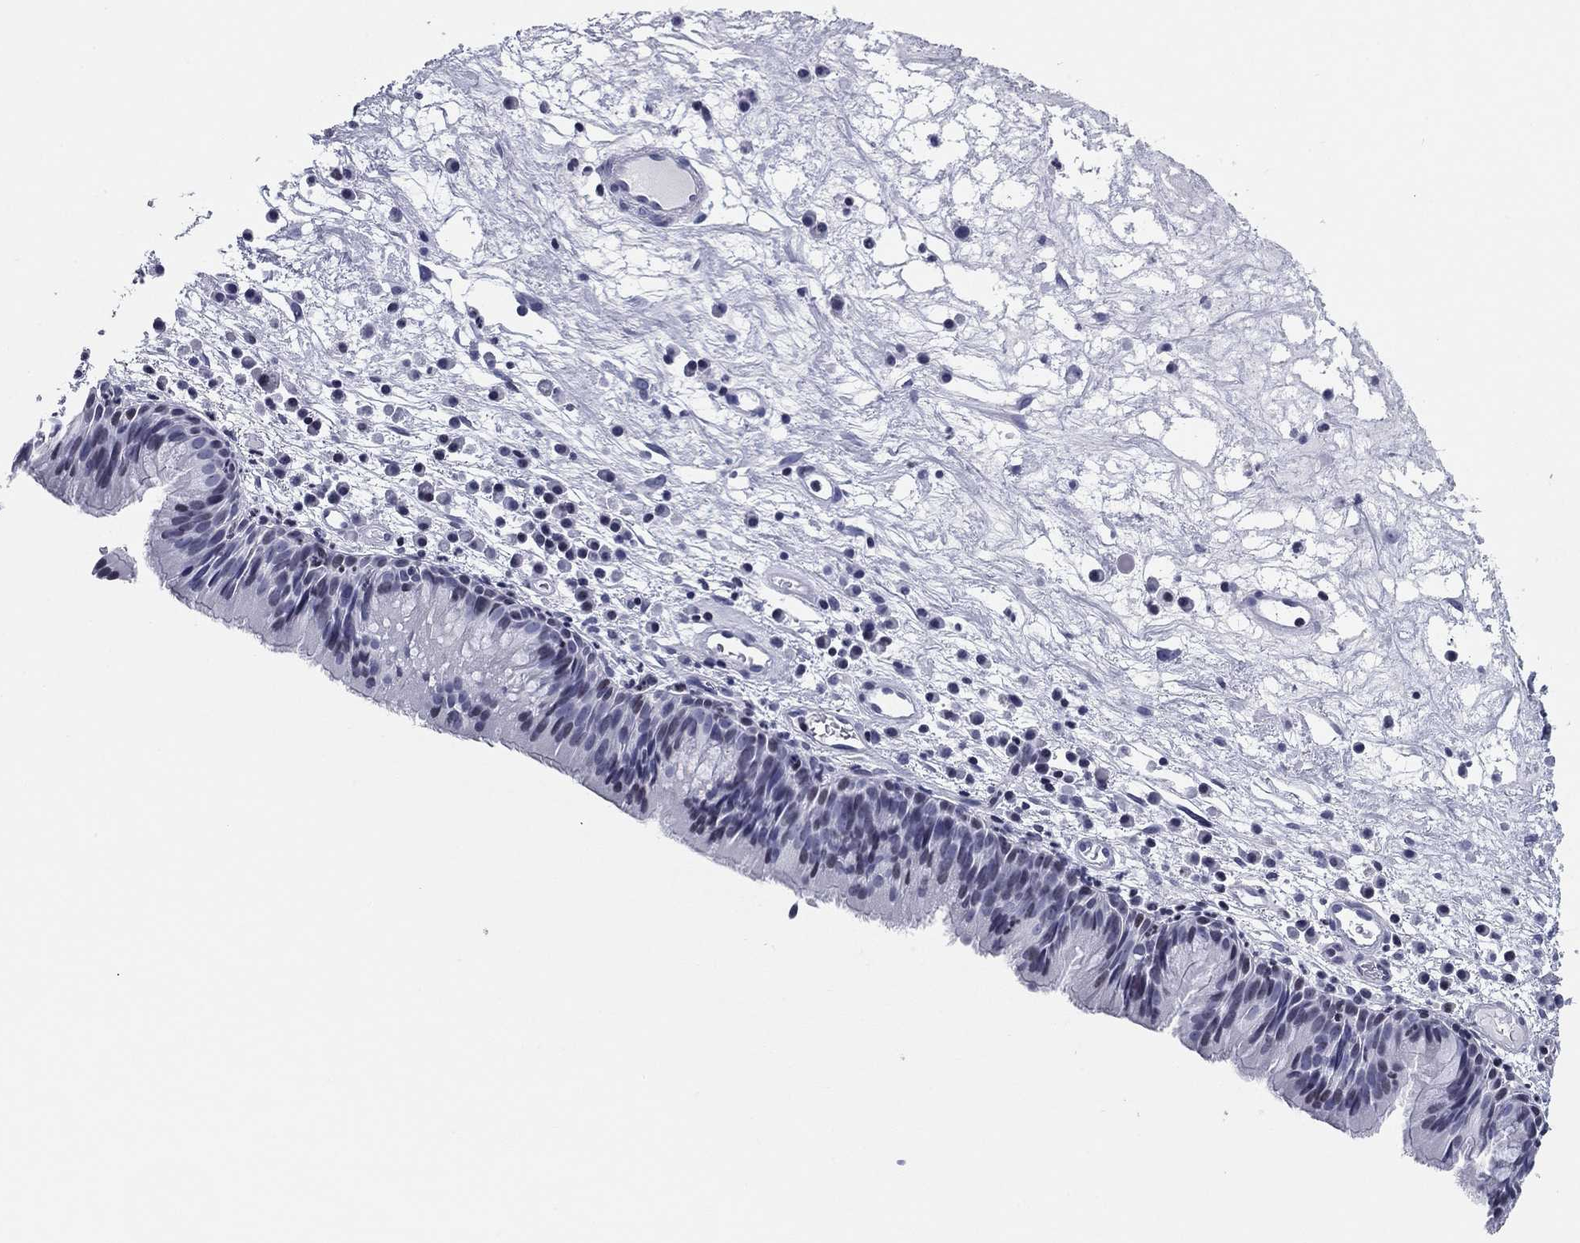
{"staining": {"intensity": "moderate", "quantity": "<25%", "location": "nuclear"}, "tissue": "nasopharynx", "cell_type": "Respiratory epithelial cells", "image_type": "normal", "snomed": [{"axis": "morphology", "description": "Normal tissue, NOS"}, {"axis": "topography", "description": "Nasopharynx"}], "caption": "Respiratory epithelial cells show low levels of moderate nuclear positivity in approximately <25% of cells in unremarkable human nasopharynx.", "gene": "CCDC144A", "patient": {"sex": "male", "age": 69}}